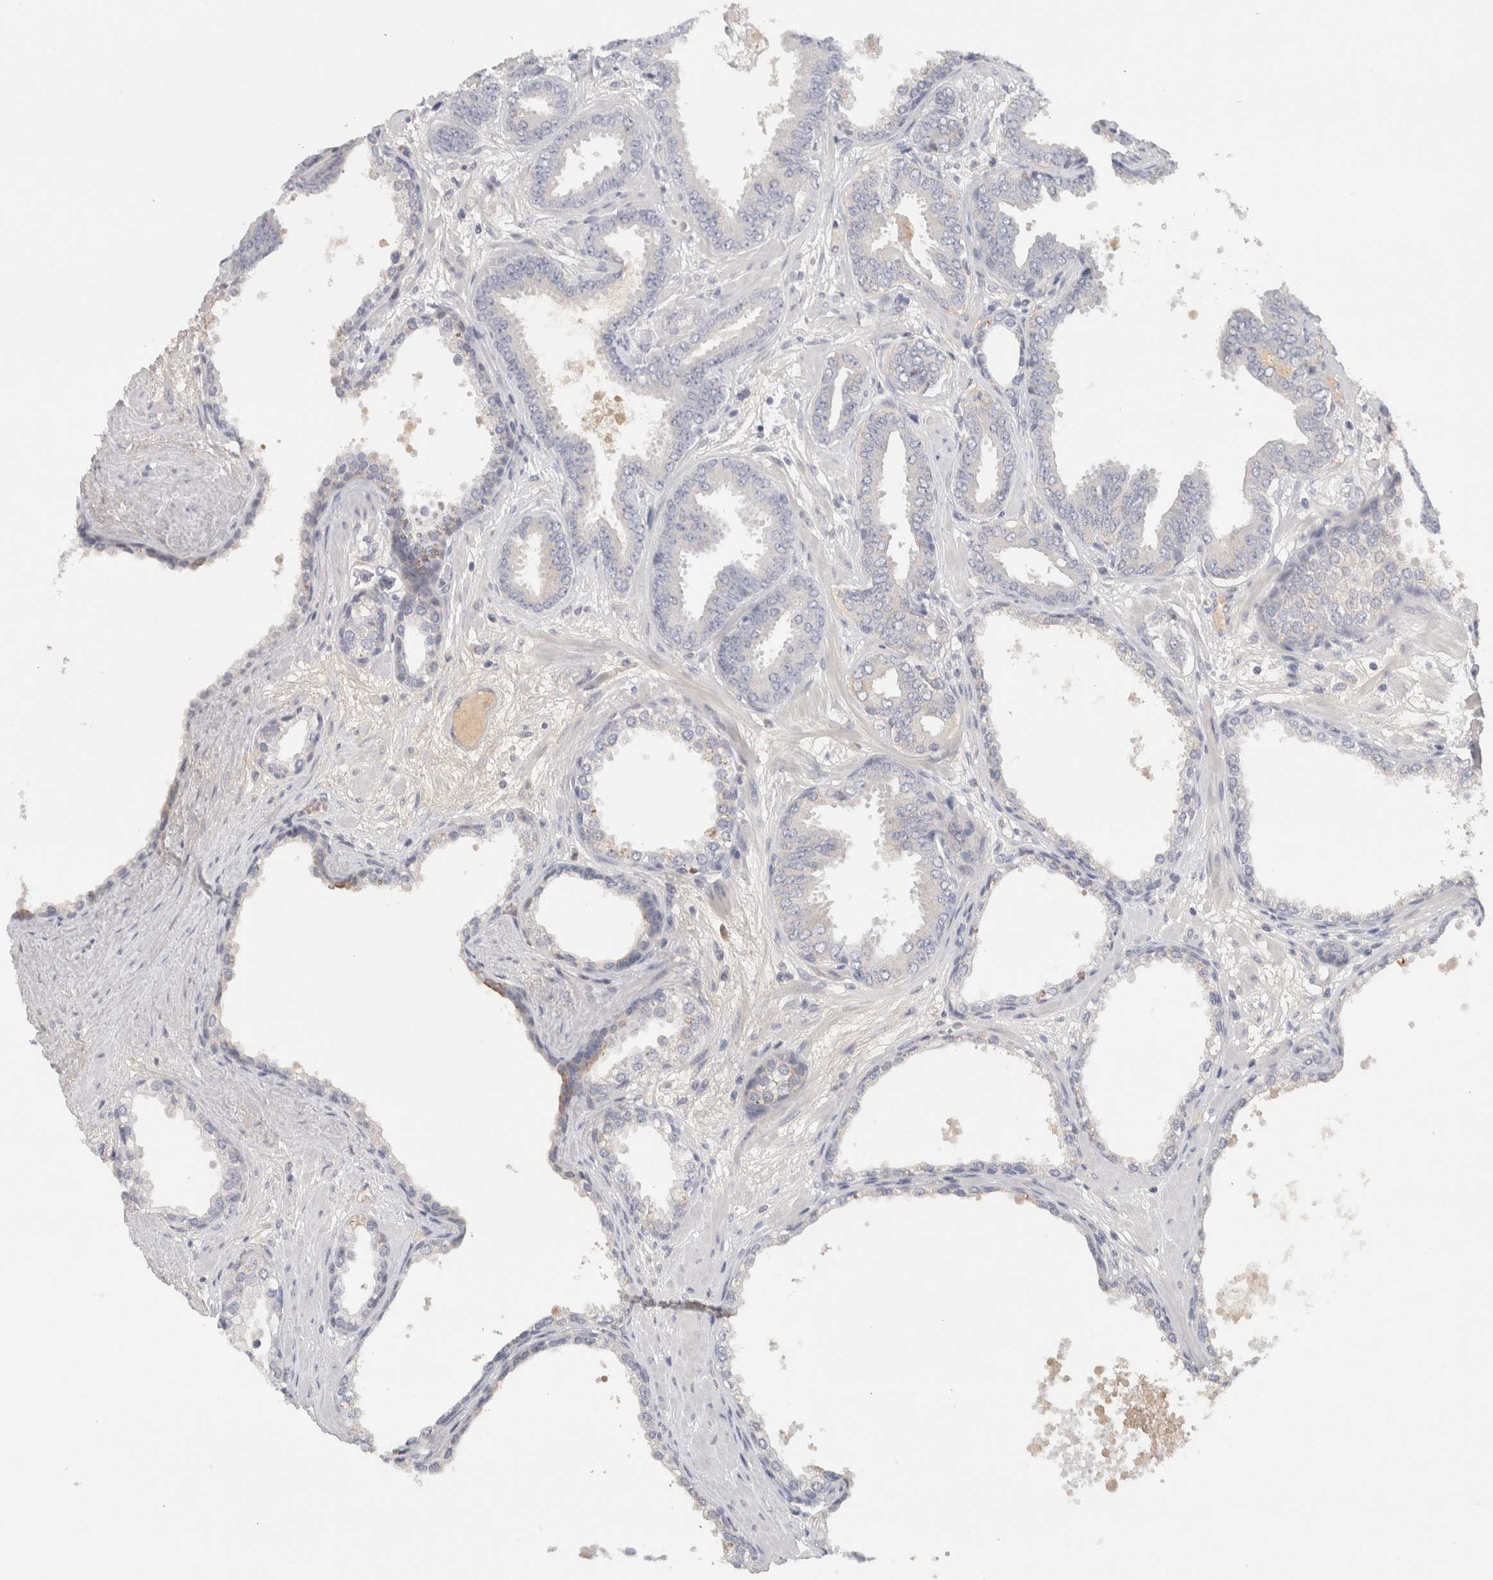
{"staining": {"intensity": "negative", "quantity": "none", "location": "none"}, "tissue": "prostate cancer", "cell_type": "Tumor cells", "image_type": "cancer", "snomed": [{"axis": "morphology", "description": "Adenocarcinoma, Low grade"}, {"axis": "topography", "description": "Prostate"}], "caption": "IHC of prostate low-grade adenocarcinoma exhibits no positivity in tumor cells. (Stains: DAB (3,3'-diaminobenzidine) immunohistochemistry (IHC) with hematoxylin counter stain, Microscopy: brightfield microscopy at high magnification).", "gene": "STK31", "patient": {"sex": "male", "age": 62}}